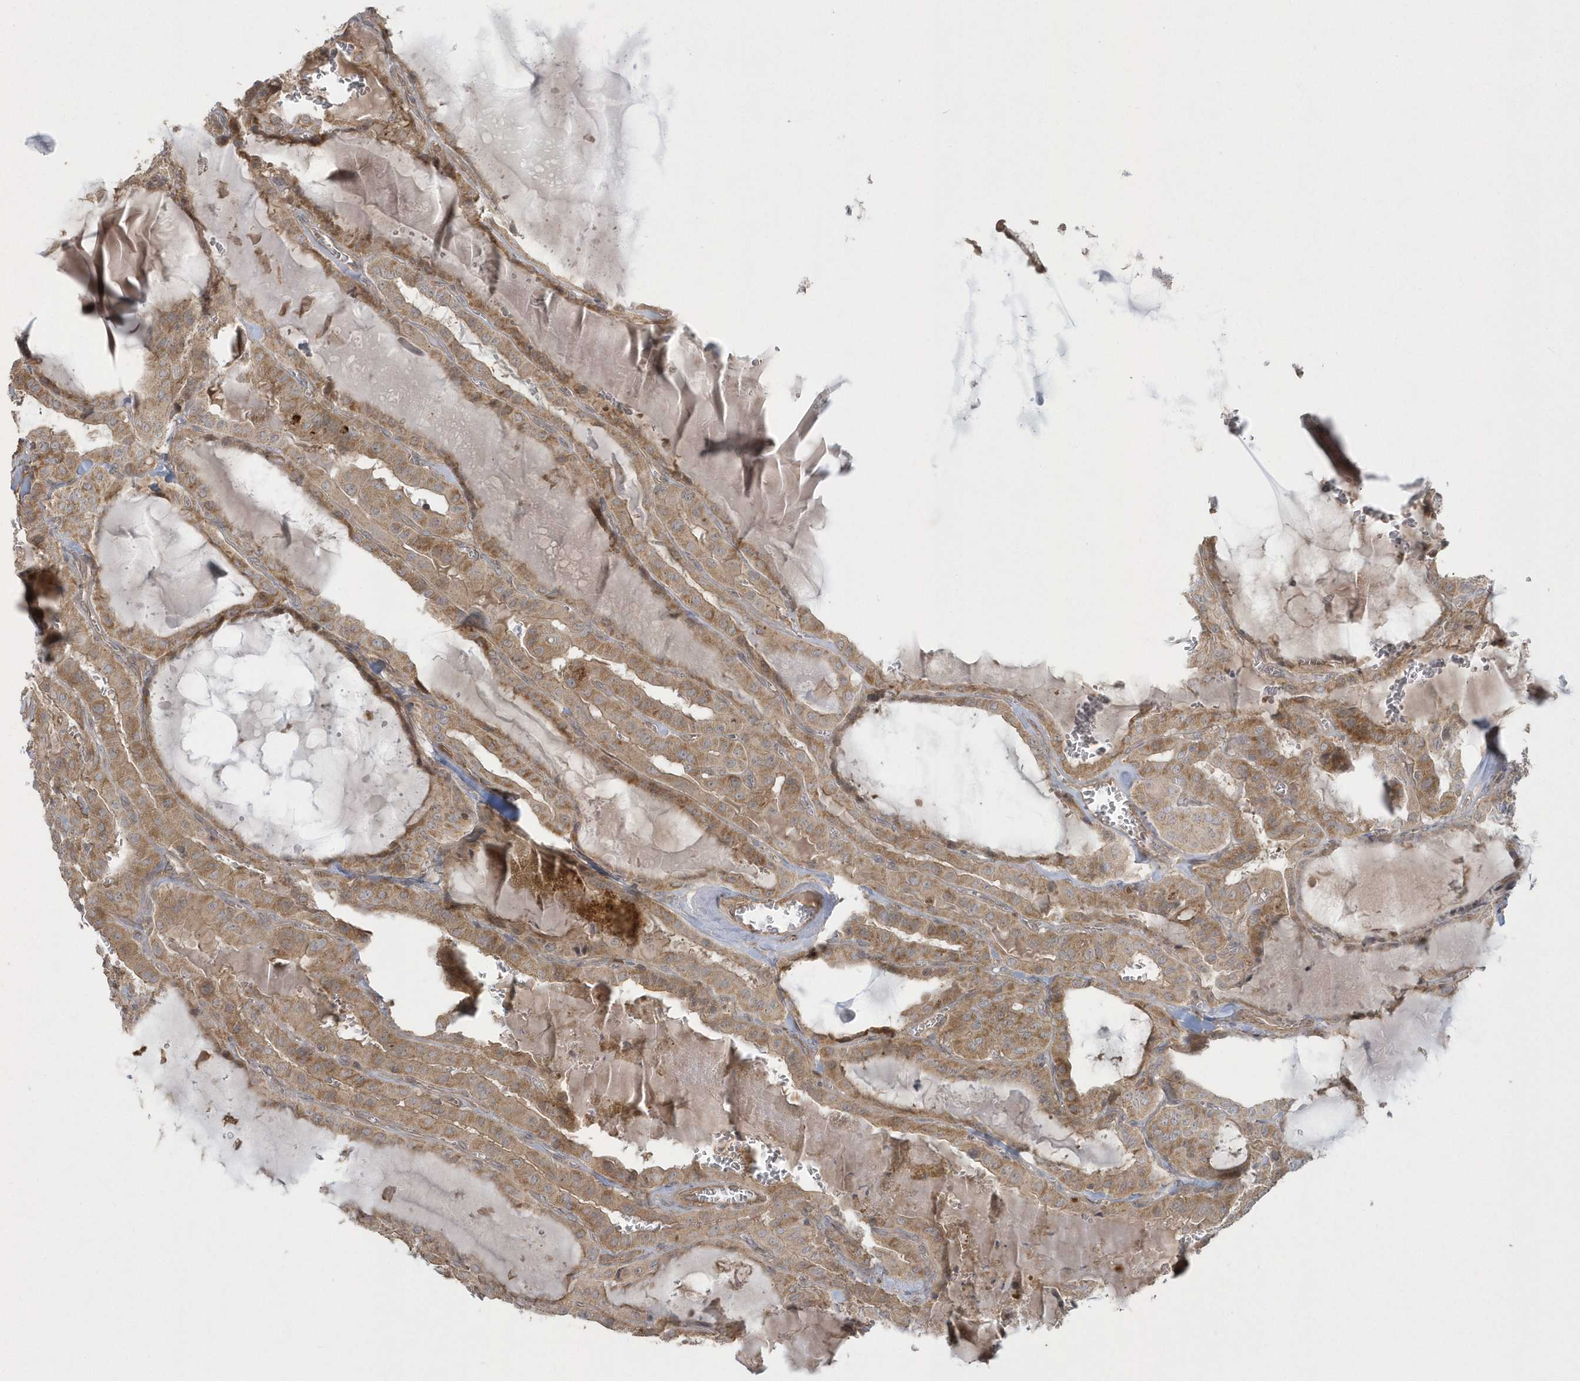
{"staining": {"intensity": "moderate", "quantity": ">75%", "location": "cytoplasmic/membranous"}, "tissue": "thyroid cancer", "cell_type": "Tumor cells", "image_type": "cancer", "snomed": [{"axis": "morphology", "description": "Papillary adenocarcinoma, NOS"}, {"axis": "topography", "description": "Thyroid gland"}], "caption": "This histopathology image reveals immunohistochemistry (IHC) staining of thyroid cancer (papillary adenocarcinoma), with medium moderate cytoplasmic/membranous staining in about >75% of tumor cells.", "gene": "ARMC8", "patient": {"sex": "male", "age": 52}}